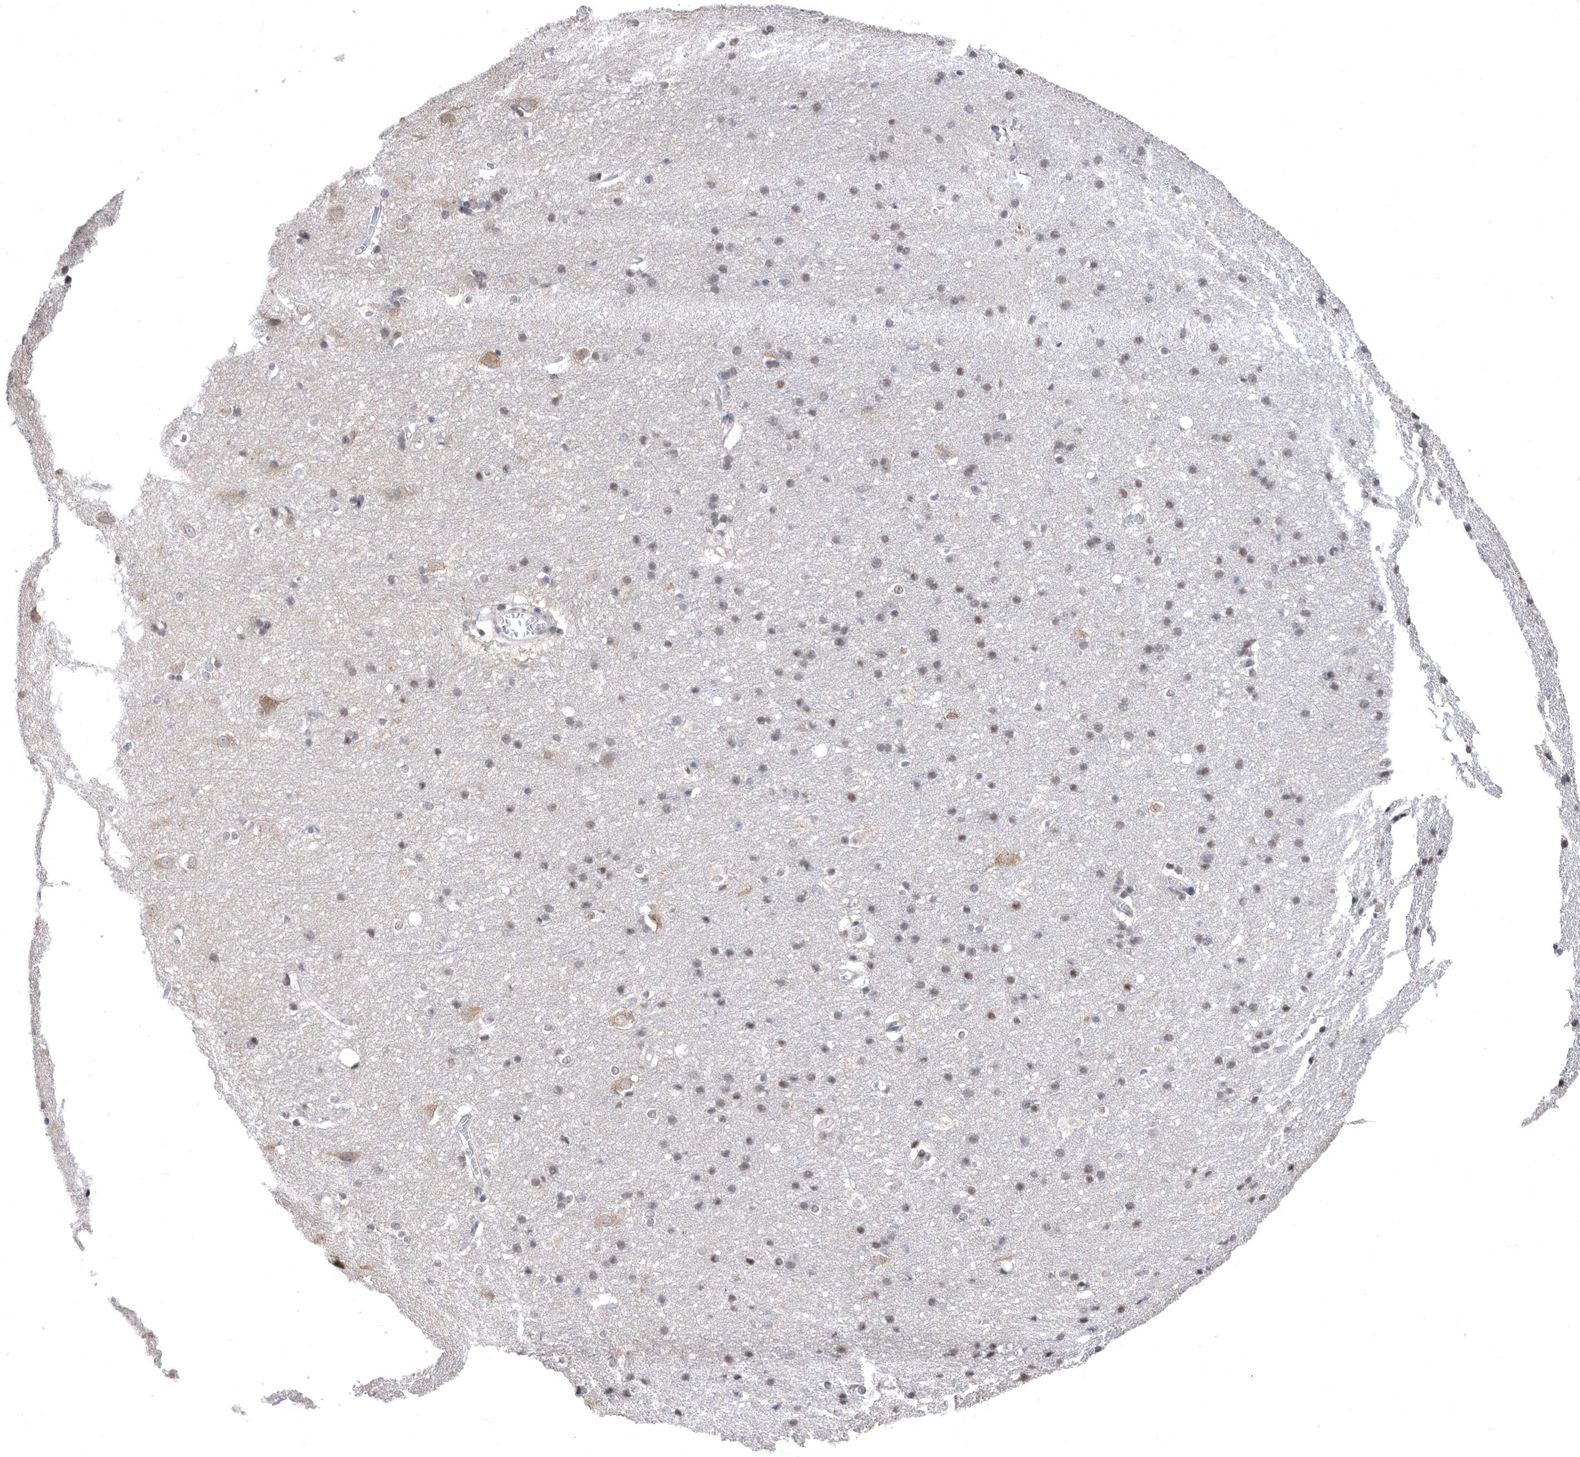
{"staining": {"intensity": "negative", "quantity": "none", "location": "none"}, "tissue": "cerebral cortex", "cell_type": "Endothelial cells", "image_type": "normal", "snomed": [{"axis": "morphology", "description": "Normal tissue, NOS"}, {"axis": "topography", "description": "Cerebral cortex"}], "caption": "This is an immunohistochemistry image of normal human cerebral cortex. There is no expression in endothelial cells.", "gene": "CCT4", "patient": {"sex": "male", "age": 54}}